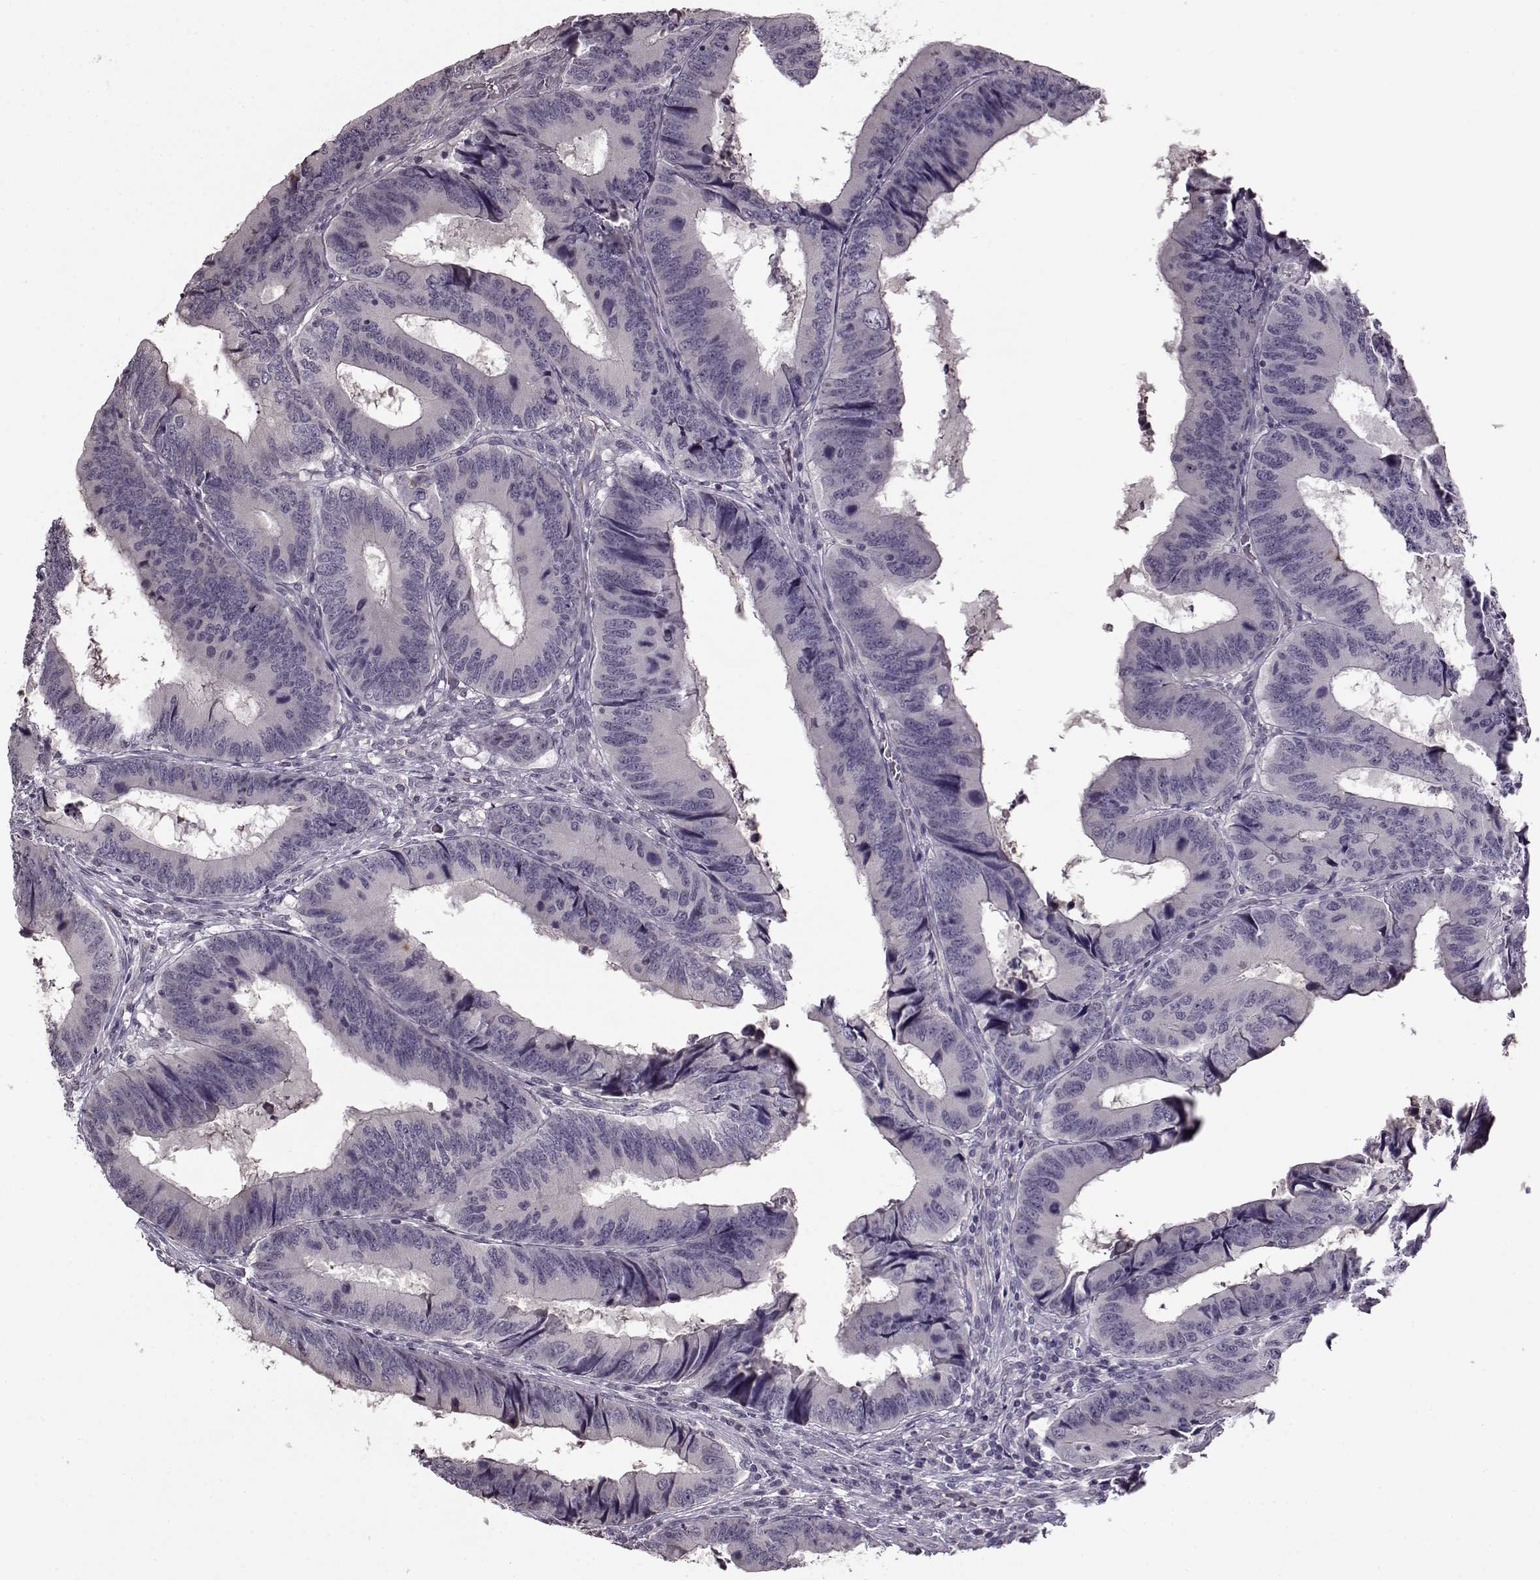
{"staining": {"intensity": "negative", "quantity": "none", "location": "none"}, "tissue": "colorectal cancer", "cell_type": "Tumor cells", "image_type": "cancer", "snomed": [{"axis": "morphology", "description": "Adenocarcinoma, NOS"}, {"axis": "topography", "description": "Colon"}], "caption": "Immunohistochemistry (IHC) of human colorectal cancer (adenocarcinoma) demonstrates no positivity in tumor cells.", "gene": "FSHB", "patient": {"sex": "male", "age": 53}}